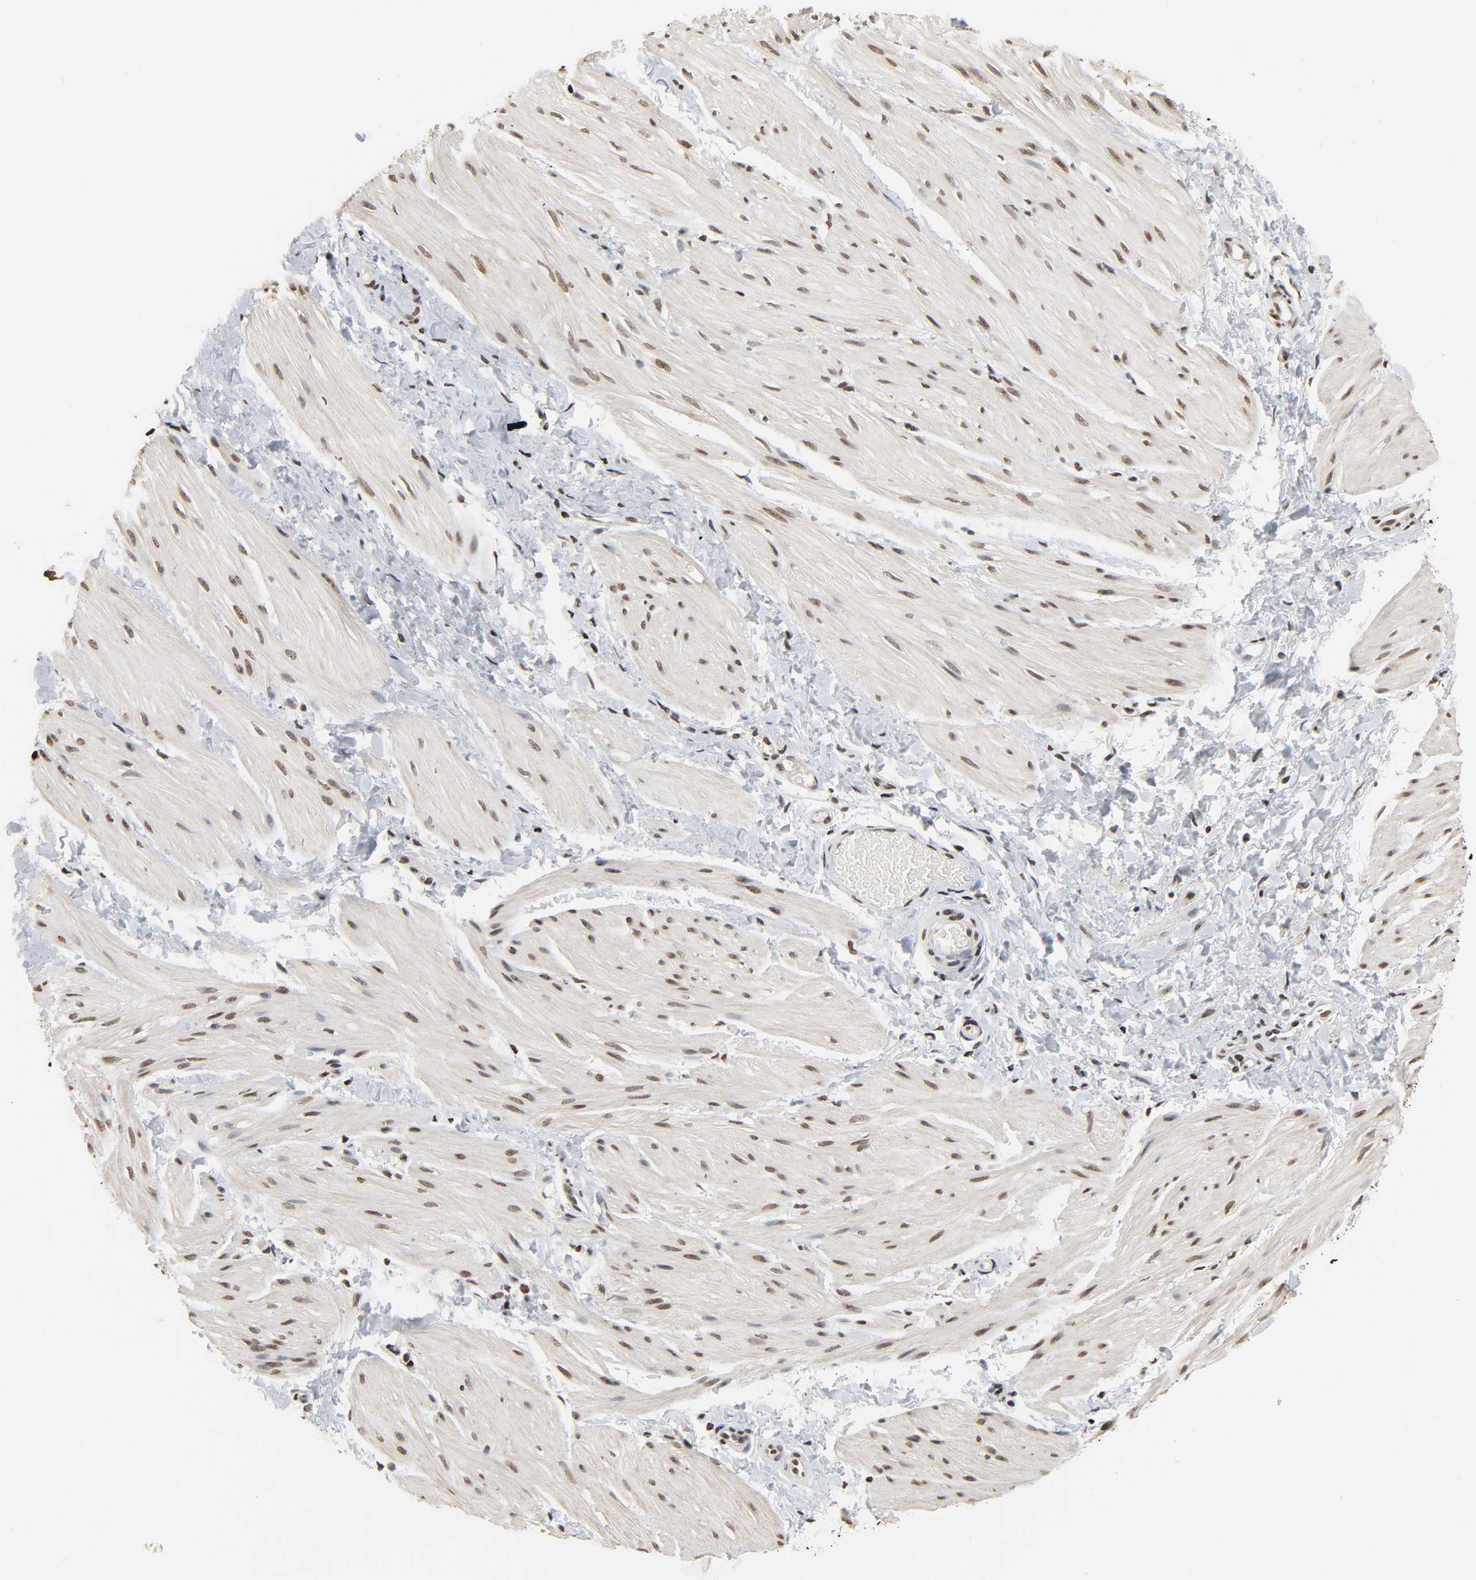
{"staining": {"intensity": "moderate", "quantity": ">75%", "location": "nuclear"}, "tissue": "smooth muscle", "cell_type": "Smooth muscle cells", "image_type": "normal", "snomed": [{"axis": "morphology", "description": "Normal tissue, NOS"}, {"axis": "topography", "description": "Smooth muscle"}], "caption": "Moderate nuclear protein expression is identified in approximately >75% of smooth muscle cells in smooth muscle. Nuclei are stained in blue.", "gene": "ELAVL1", "patient": {"sex": "male", "age": 16}}